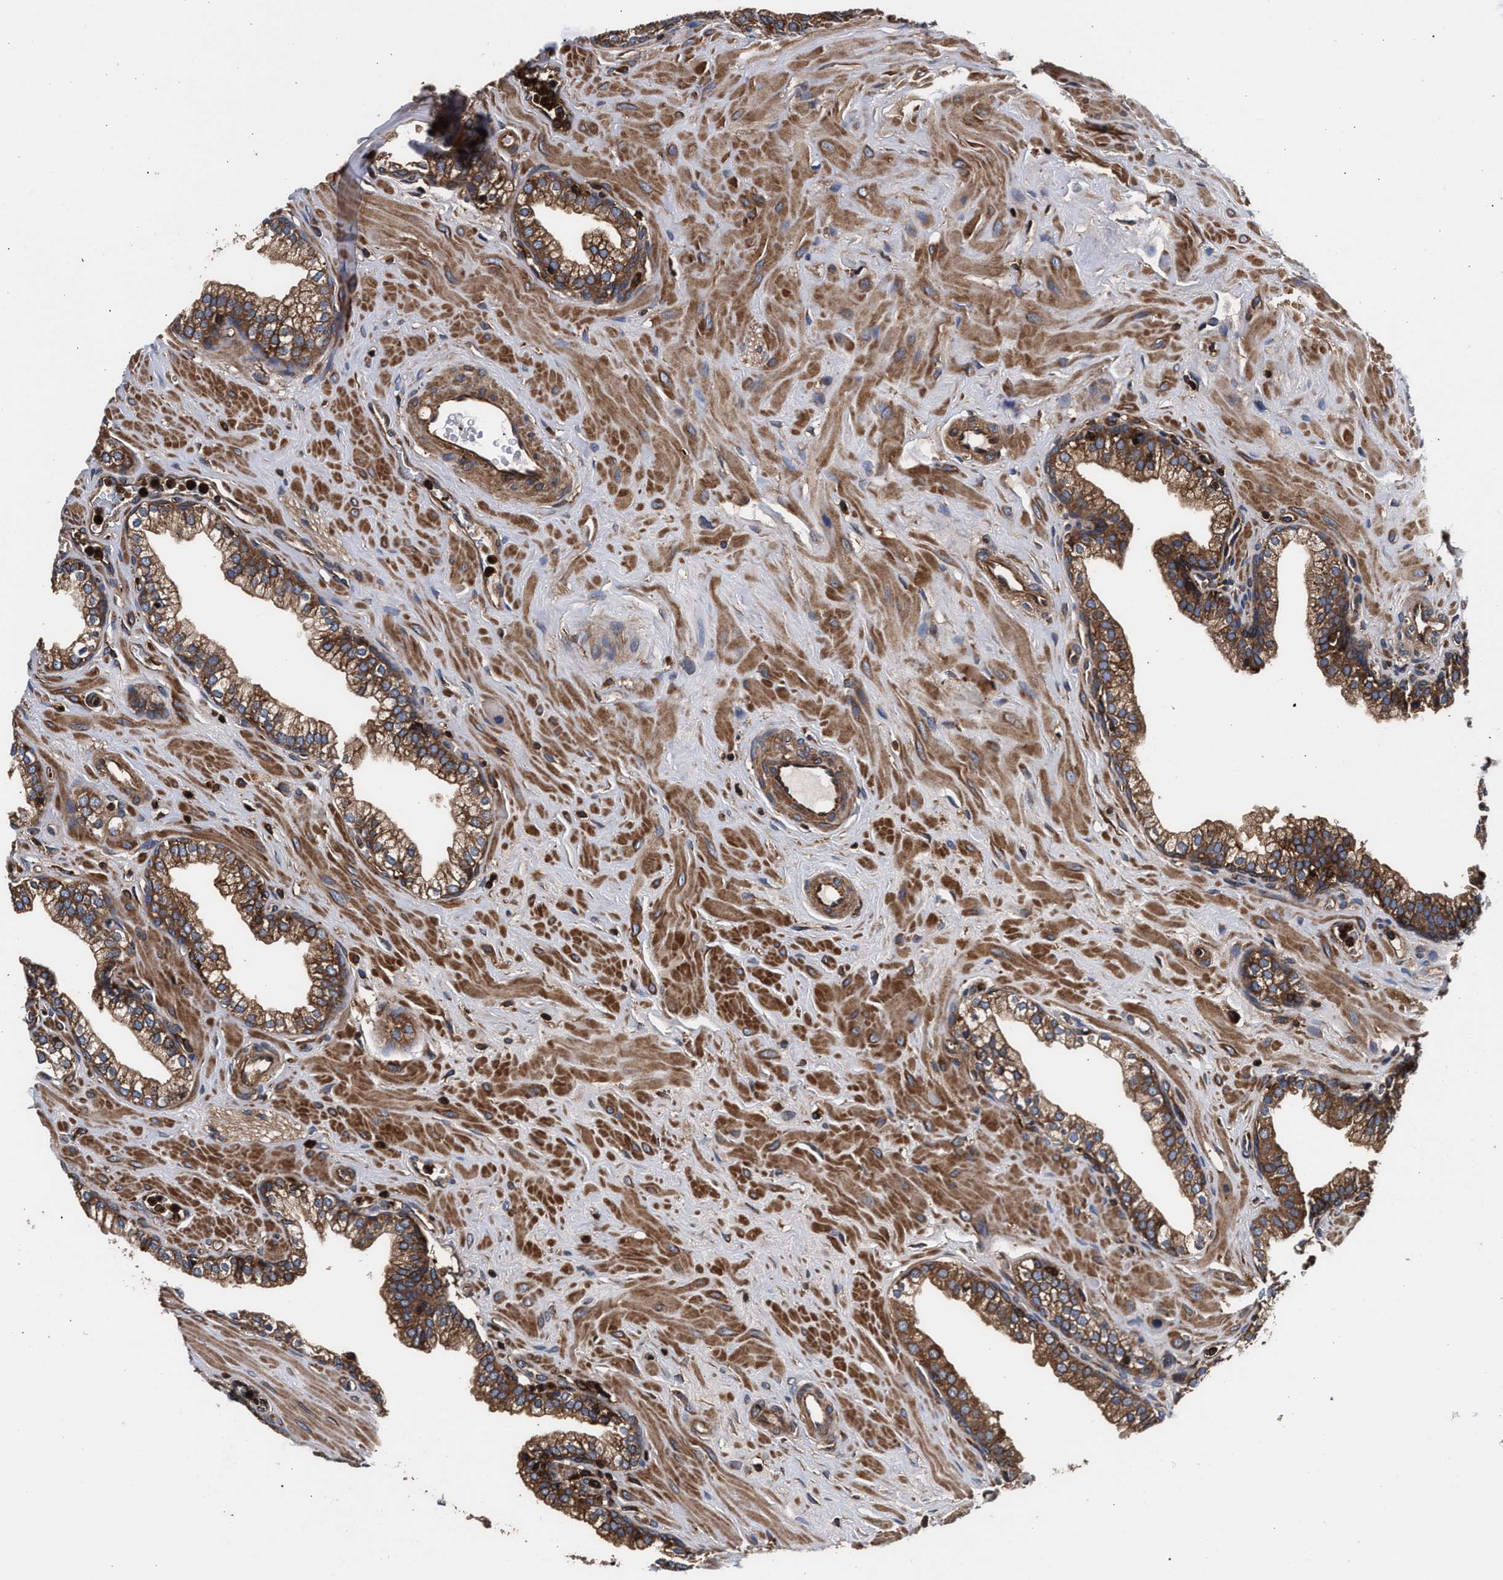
{"staining": {"intensity": "strong", "quantity": ">75%", "location": "cytoplasmic/membranous"}, "tissue": "prostate", "cell_type": "Glandular cells", "image_type": "normal", "snomed": [{"axis": "morphology", "description": "Normal tissue, NOS"}, {"axis": "morphology", "description": "Urothelial carcinoma, Low grade"}, {"axis": "topography", "description": "Urinary bladder"}, {"axis": "topography", "description": "Prostate"}], "caption": "Strong cytoplasmic/membranous staining for a protein is identified in about >75% of glandular cells of unremarkable prostate using IHC.", "gene": "ENSG00000286112", "patient": {"sex": "male", "age": 60}}